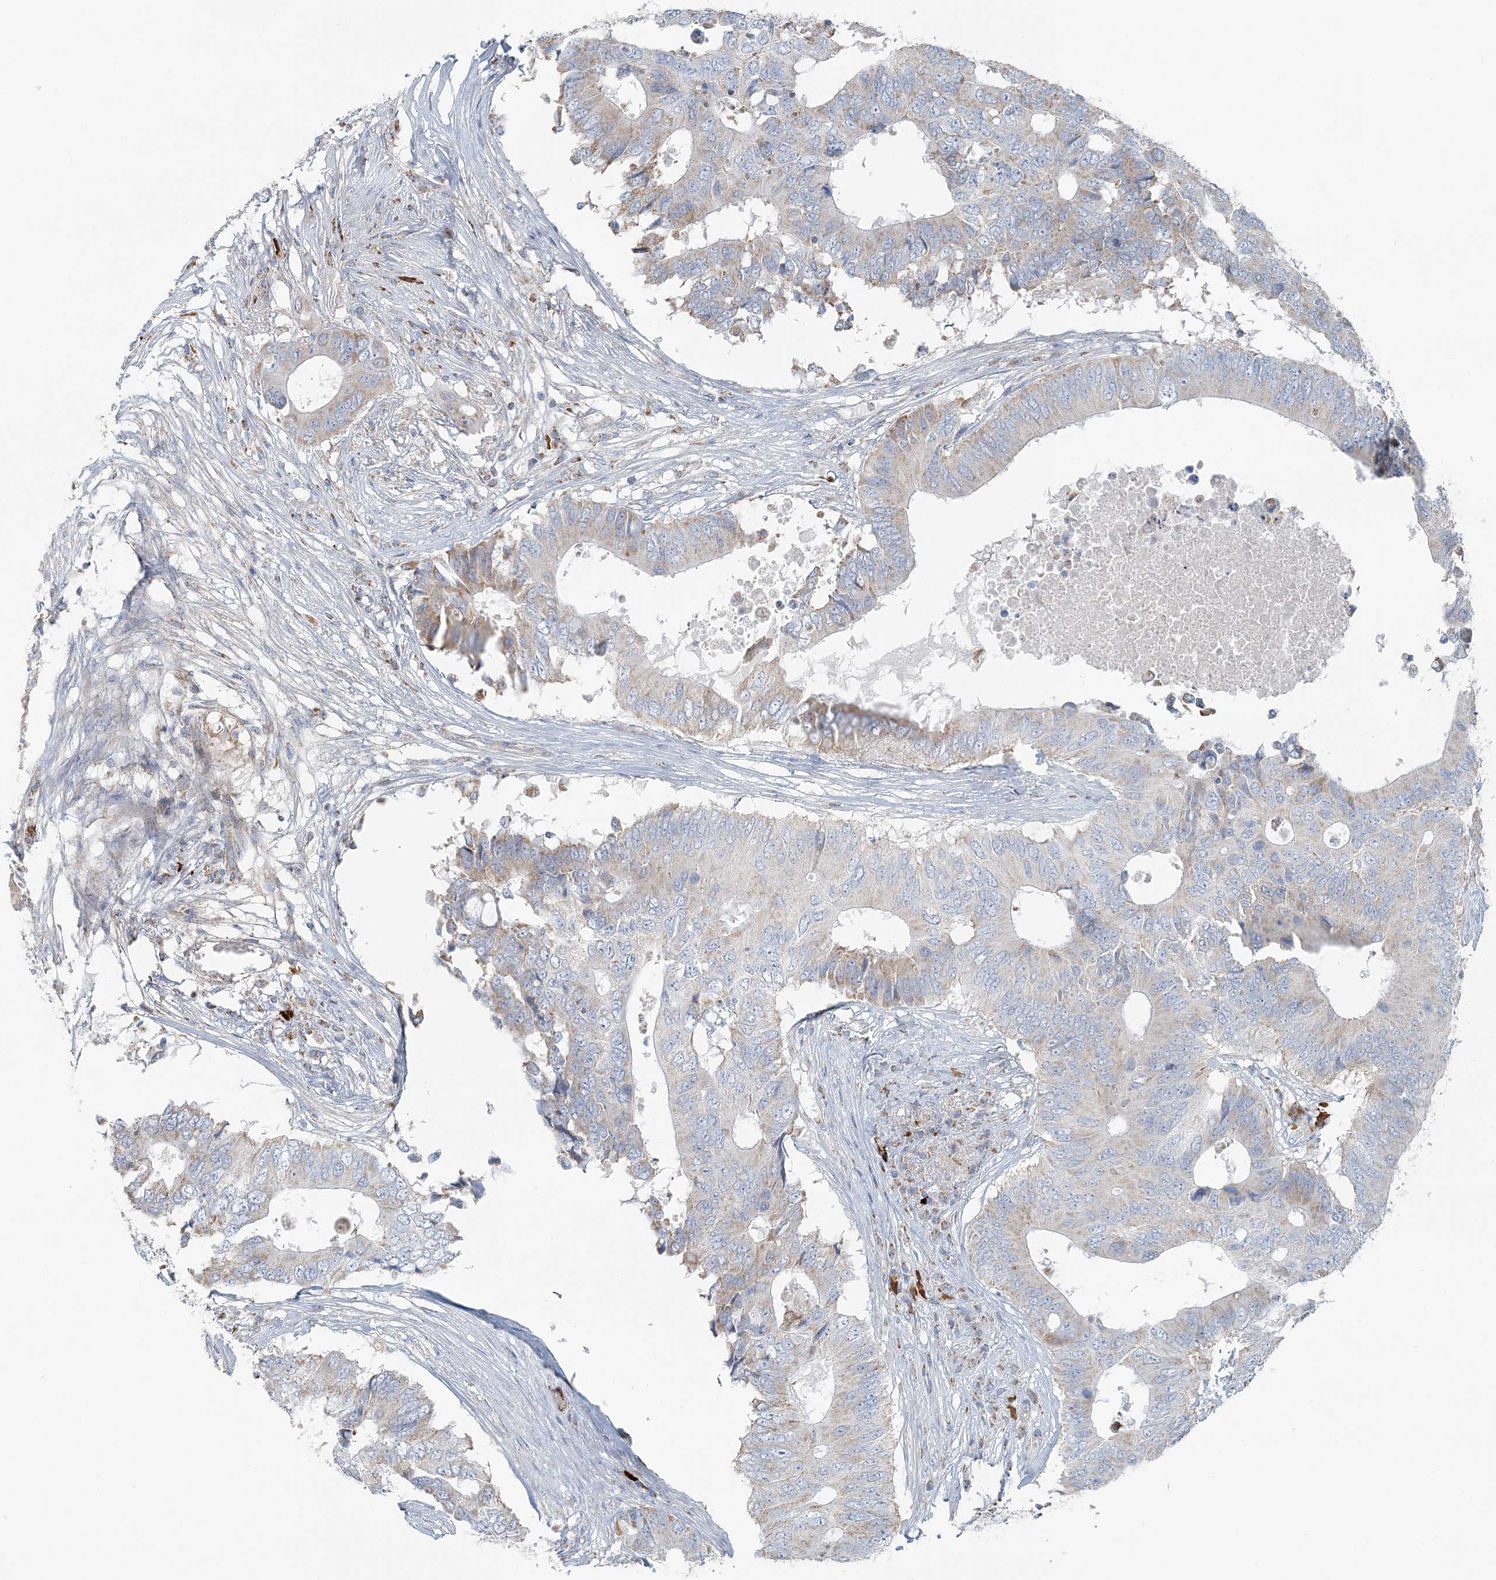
{"staining": {"intensity": "weak", "quantity": "<25%", "location": "cytoplasmic/membranous"}, "tissue": "colorectal cancer", "cell_type": "Tumor cells", "image_type": "cancer", "snomed": [{"axis": "morphology", "description": "Adenocarcinoma, NOS"}, {"axis": "topography", "description": "Colon"}], "caption": "Histopathology image shows no significant protein positivity in tumor cells of colorectal cancer (adenocarcinoma). Brightfield microscopy of immunohistochemistry stained with DAB (3,3'-diaminobenzidine) (brown) and hematoxylin (blue), captured at high magnification.", "gene": "SLC22A16", "patient": {"sex": "male", "age": 71}}